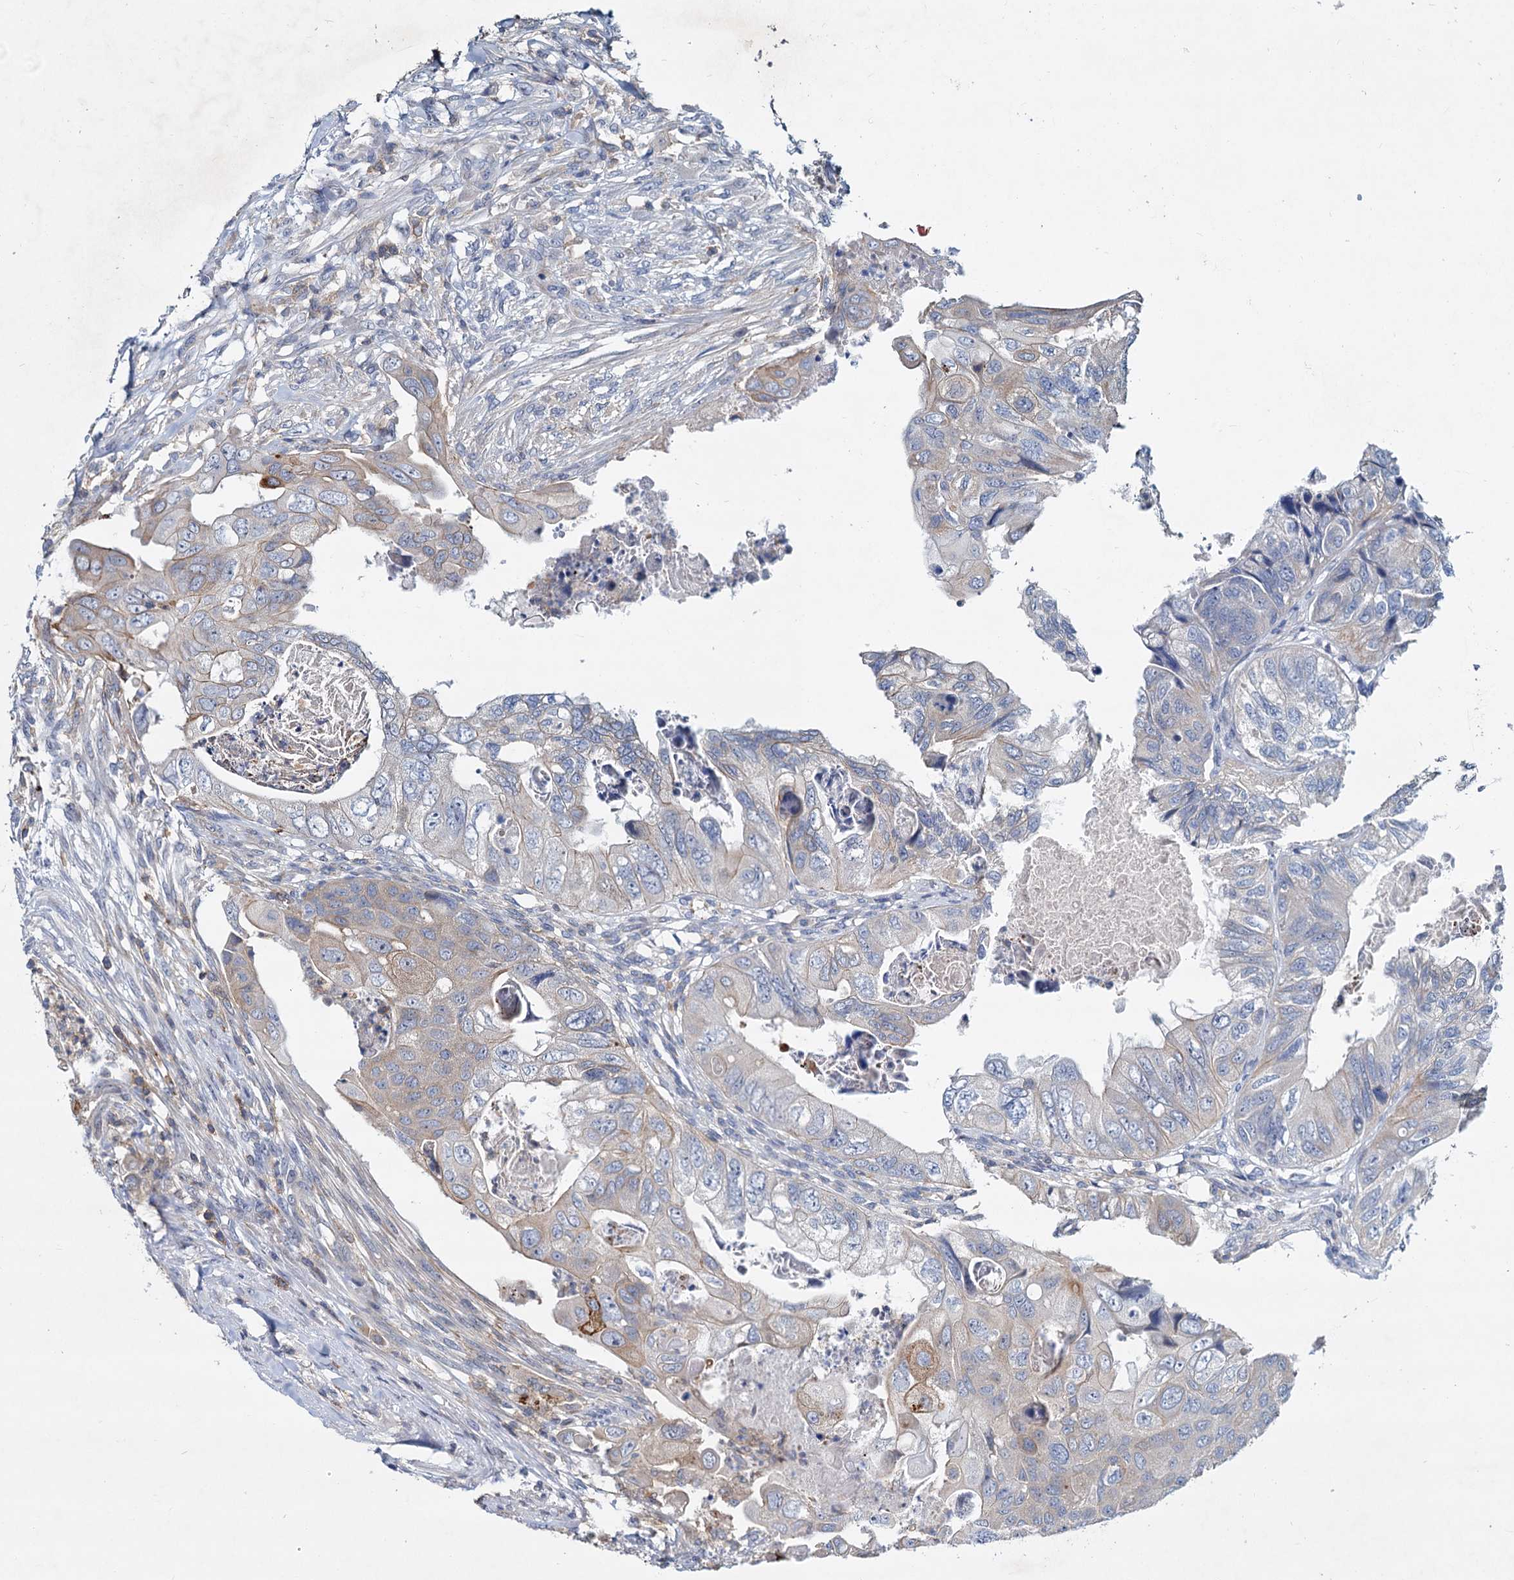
{"staining": {"intensity": "weak", "quantity": "<25%", "location": "cytoplasmic/membranous"}, "tissue": "colorectal cancer", "cell_type": "Tumor cells", "image_type": "cancer", "snomed": [{"axis": "morphology", "description": "Adenocarcinoma, NOS"}, {"axis": "topography", "description": "Rectum"}], "caption": "Immunohistochemistry (IHC) of colorectal adenocarcinoma reveals no staining in tumor cells. The staining was performed using DAB (3,3'-diaminobenzidine) to visualize the protein expression in brown, while the nuclei were stained in blue with hematoxylin (Magnification: 20x).", "gene": "LRCH4", "patient": {"sex": "male", "age": 63}}